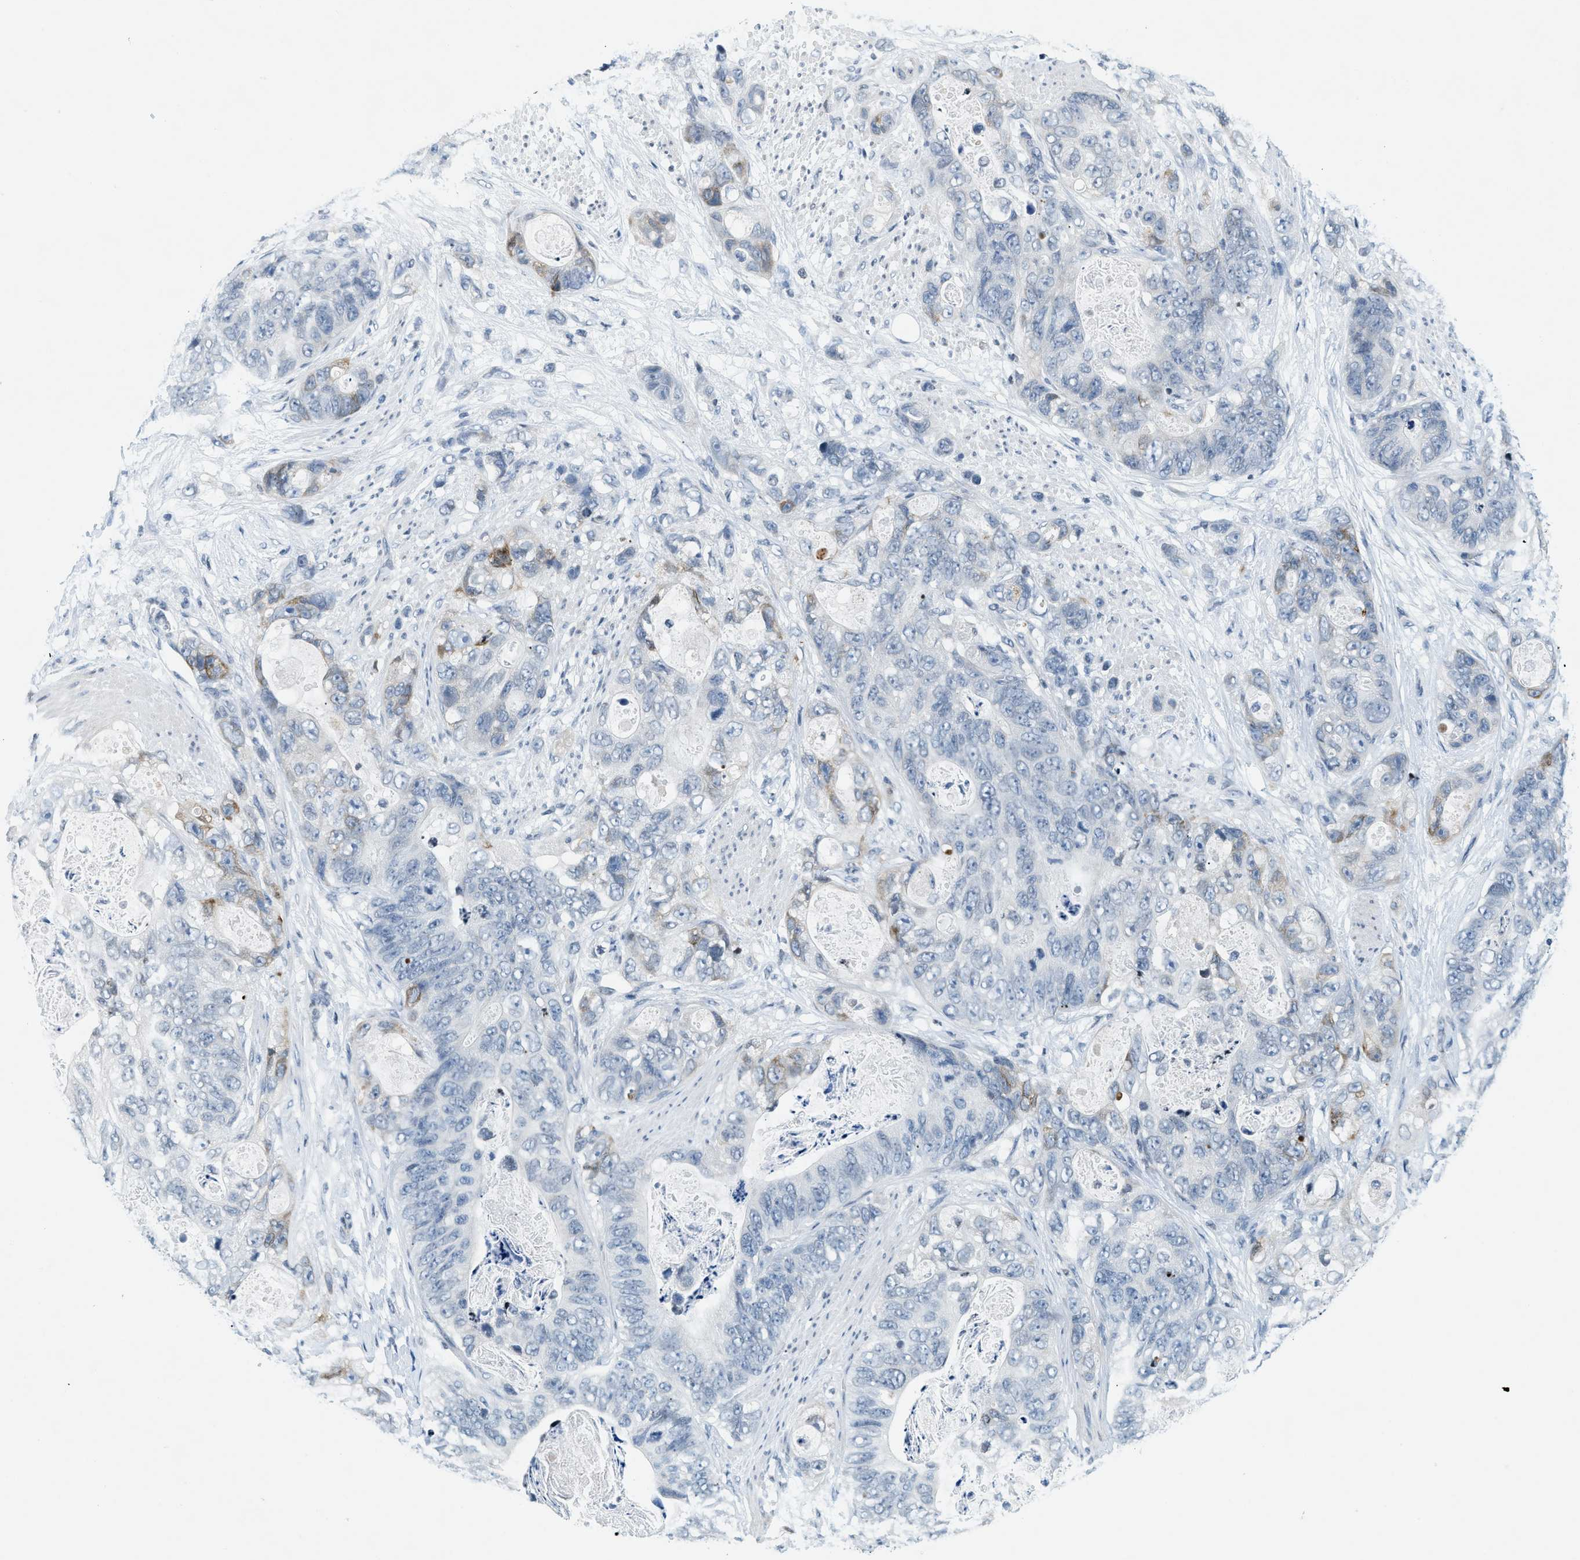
{"staining": {"intensity": "moderate", "quantity": "<25%", "location": "cytoplasmic/membranous"}, "tissue": "stomach cancer", "cell_type": "Tumor cells", "image_type": "cancer", "snomed": [{"axis": "morphology", "description": "Adenocarcinoma, NOS"}, {"axis": "topography", "description": "Stomach"}], "caption": "IHC of human adenocarcinoma (stomach) demonstrates low levels of moderate cytoplasmic/membranous expression in about <25% of tumor cells.", "gene": "UVRAG", "patient": {"sex": "female", "age": 89}}